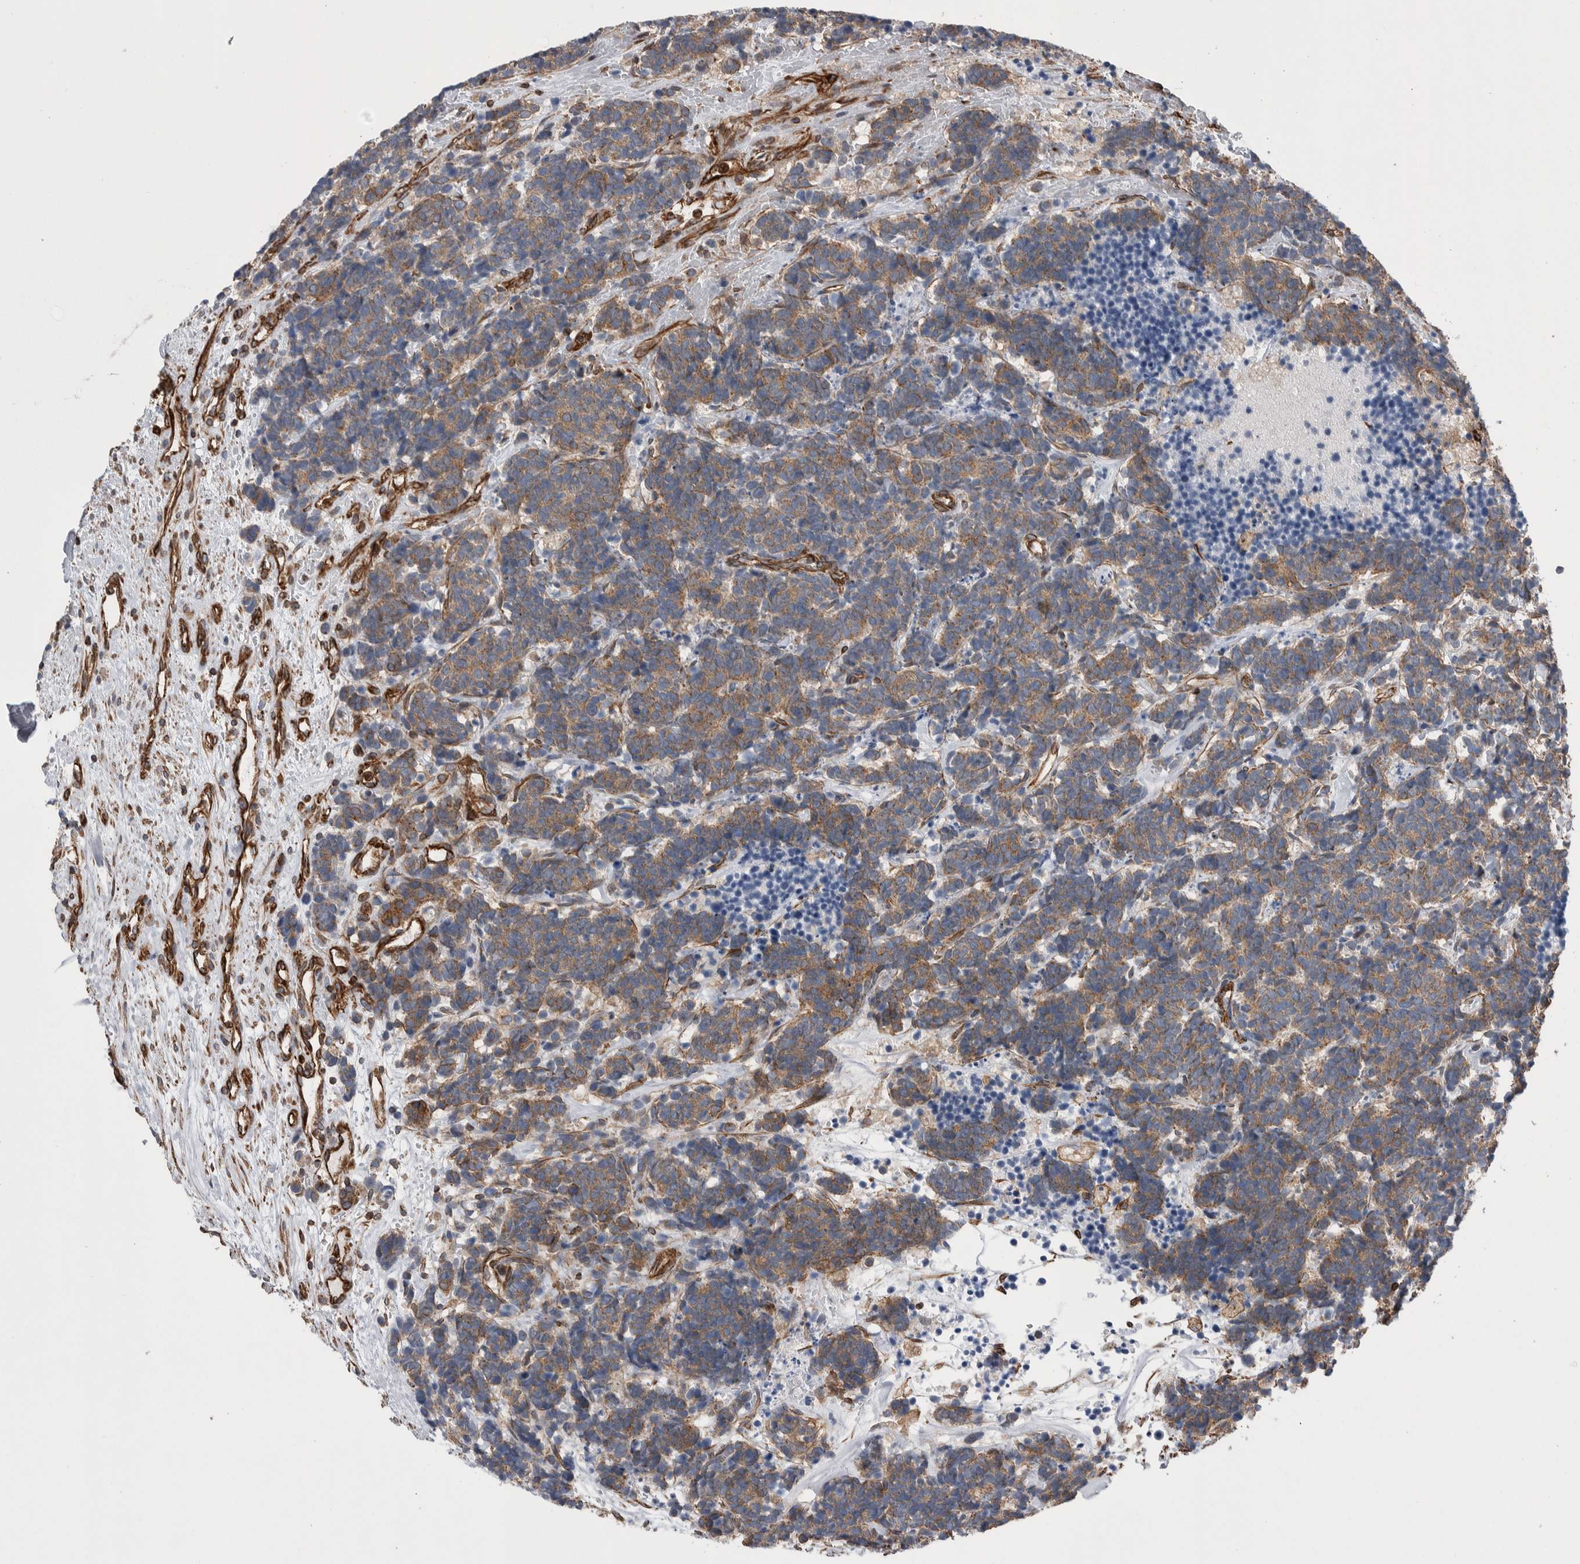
{"staining": {"intensity": "moderate", "quantity": ">75%", "location": "cytoplasmic/membranous"}, "tissue": "carcinoid", "cell_type": "Tumor cells", "image_type": "cancer", "snomed": [{"axis": "morphology", "description": "Carcinoma, NOS"}, {"axis": "morphology", "description": "Carcinoid, malignant, NOS"}, {"axis": "topography", "description": "Urinary bladder"}], "caption": "About >75% of tumor cells in human carcinoid display moderate cytoplasmic/membranous protein expression as visualized by brown immunohistochemical staining.", "gene": "KIF12", "patient": {"sex": "male", "age": 57}}